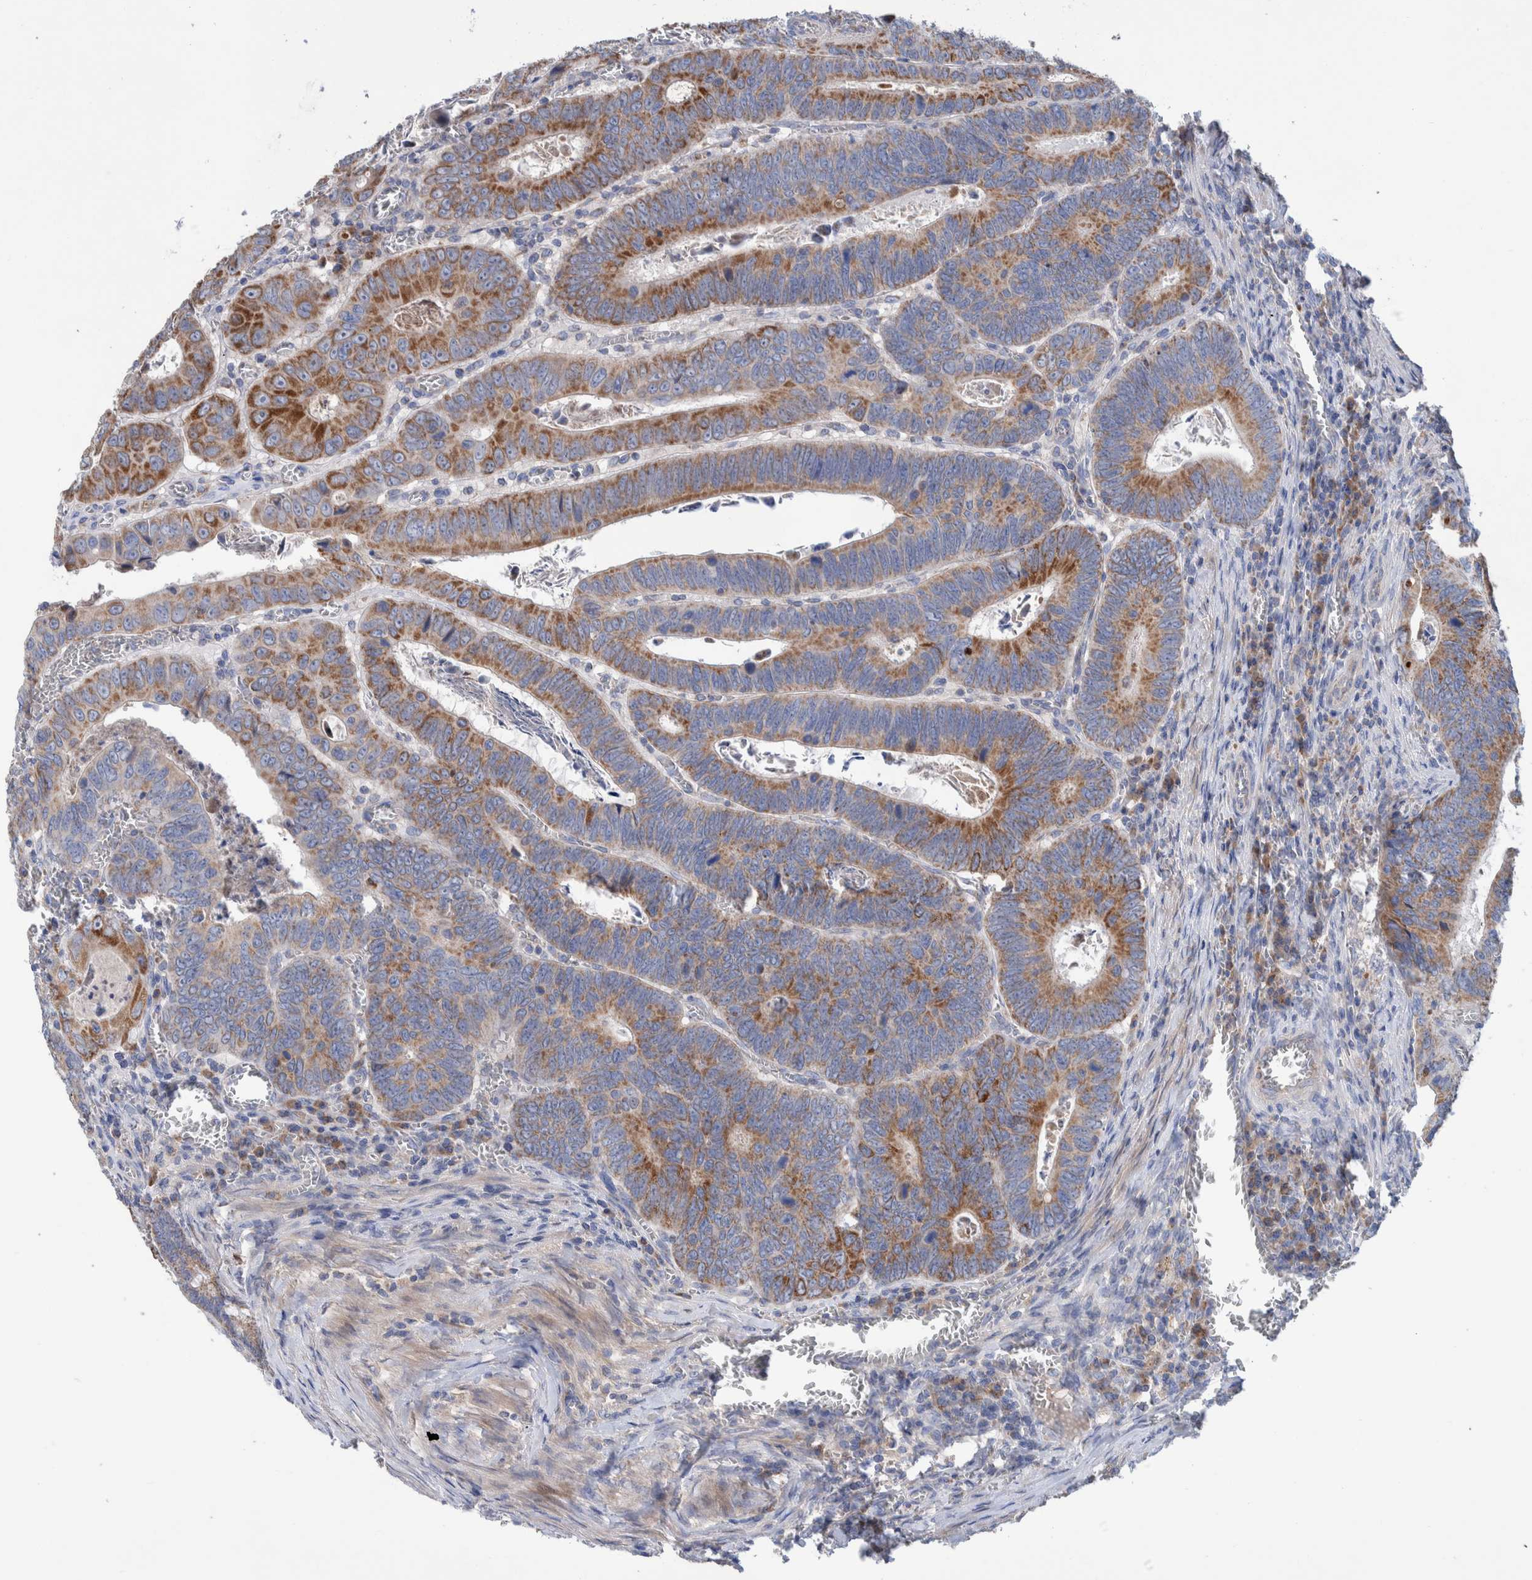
{"staining": {"intensity": "moderate", "quantity": ">75%", "location": "cytoplasmic/membranous"}, "tissue": "colorectal cancer", "cell_type": "Tumor cells", "image_type": "cancer", "snomed": [{"axis": "morphology", "description": "Inflammation, NOS"}, {"axis": "morphology", "description": "Adenocarcinoma, NOS"}, {"axis": "topography", "description": "Colon"}], "caption": "This photomicrograph displays immunohistochemistry staining of colorectal cancer, with medium moderate cytoplasmic/membranous expression in about >75% of tumor cells.", "gene": "DECR1", "patient": {"sex": "male", "age": 72}}